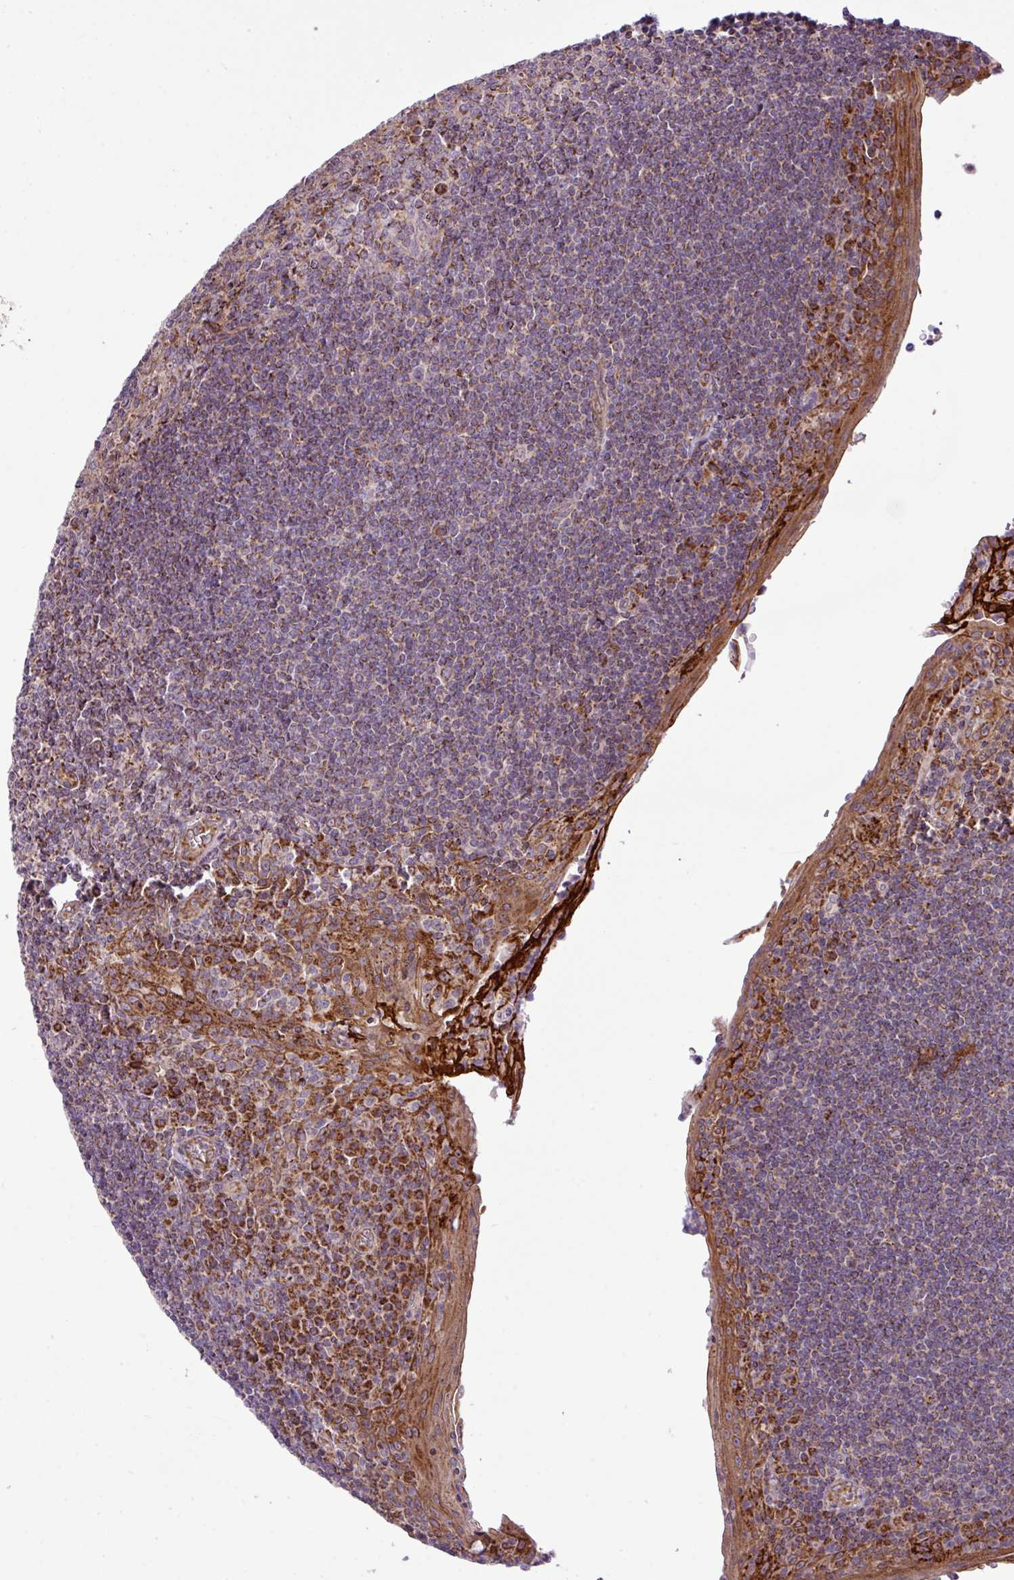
{"staining": {"intensity": "moderate", "quantity": "25%-75%", "location": "cytoplasmic/membranous"}, "tissue": "tonsil", "cell_type": "Germinal center cells", "image_type": "normal", "snomed": [{"axis": "morphology", "description": "Normal tissue, NOS"}, {"axis": "topography", "description": "Tonsil"}], "caption": "Tonsil stained with immunohistochemistry reveals moderate cytoplasmic/membranous expression in about 25%-75% of germinal center cells.", "gene": "ZNF569", "patient": {"sex": "male", "age": 27}}